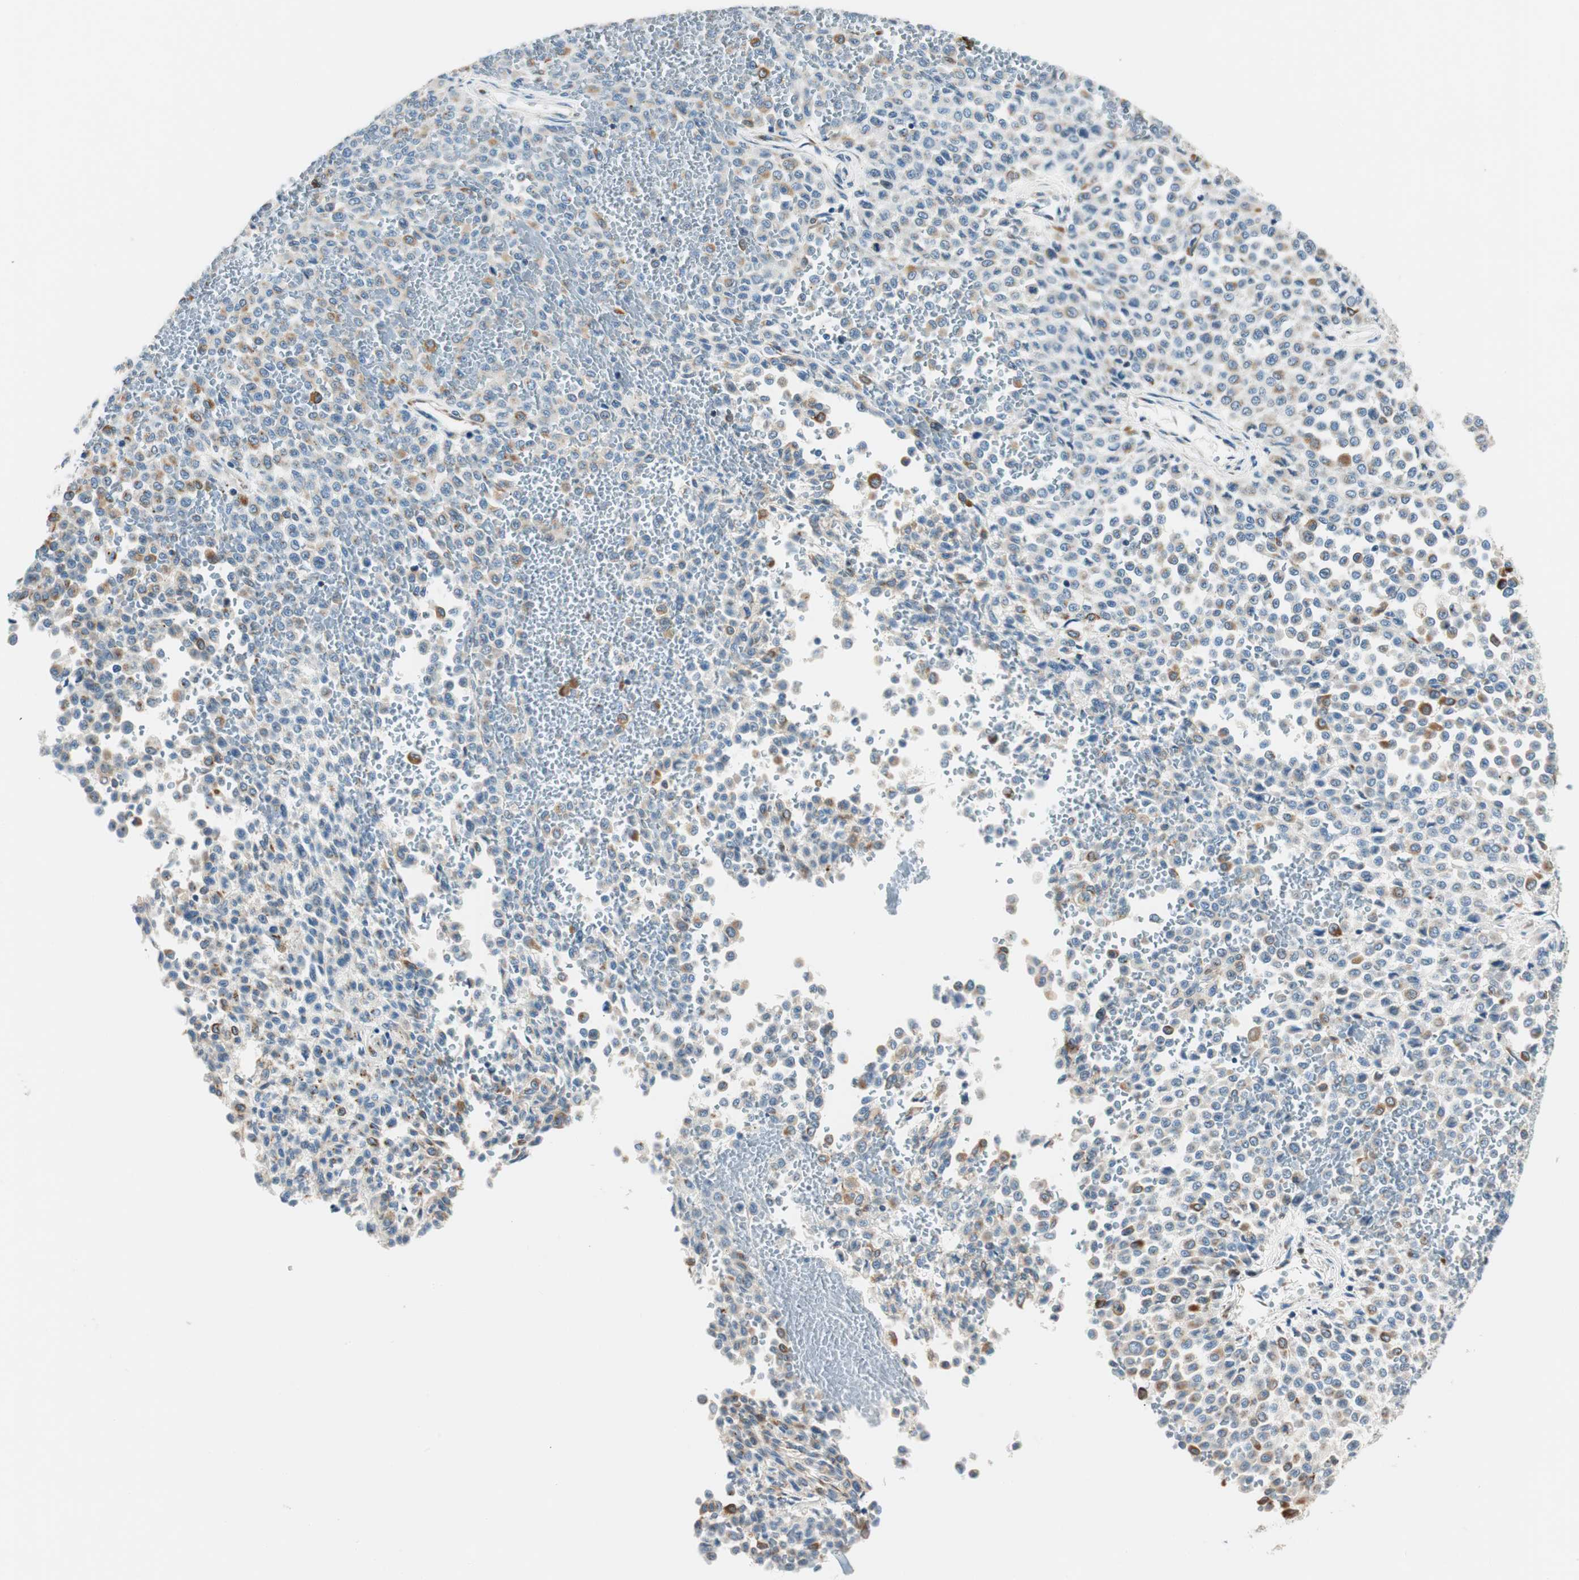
{"staining": {"intensity": "moderate", "quantity": "<25%", "location": "cytoplasmic/membranous"}, "tissue": "melanoma", "cell_type": "Tumor cells", "image_type": "cancer", "snomed": [{"axis": "morphology", "description": "Malignant melanoma, Metastatic site"}, {"axis": "topography", "description": "Pancreas"}], "caption": "The histopathology image shows staining of melanoma, revealing moderate cytoplasmic/membranous protein positivity (brown color) within tumor cells.", "gene": "TMF1", "patient": {"sex": "female", "age": 30}}